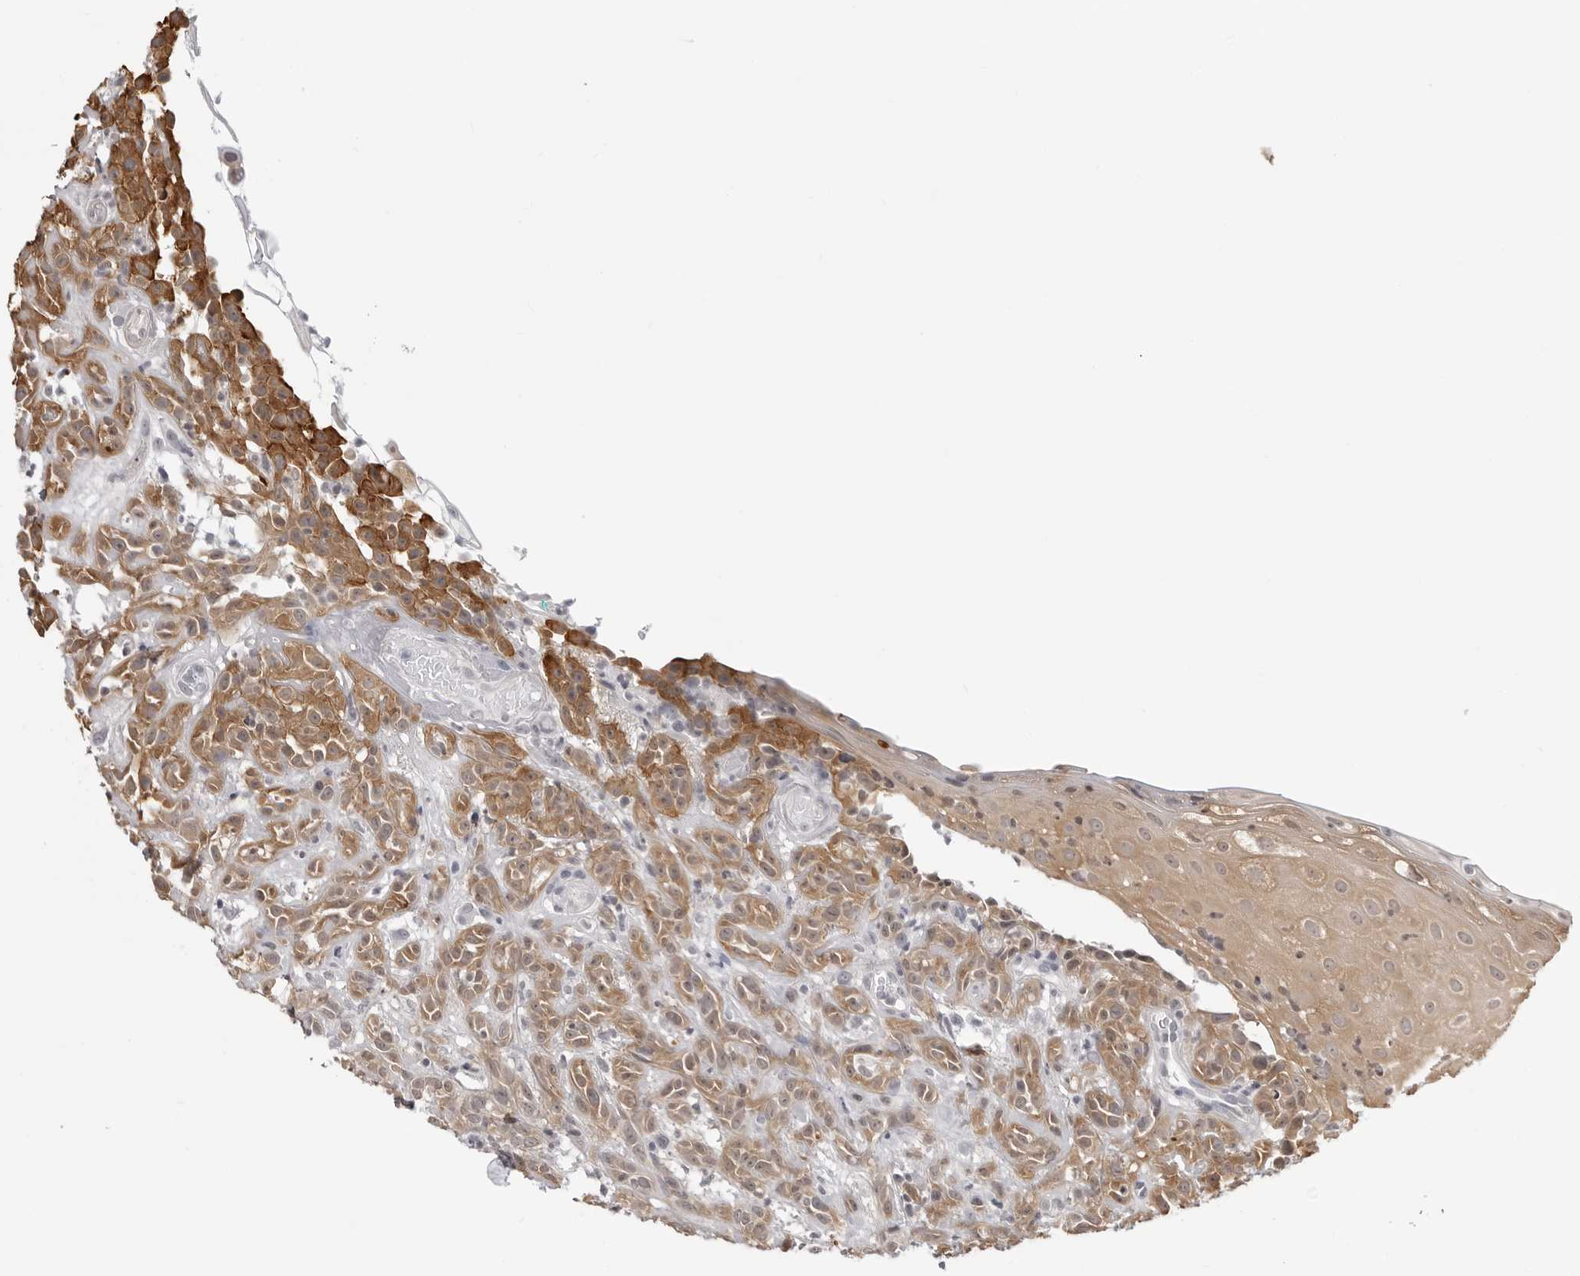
{"staining": {"intensity": "moderate", "quantity": ">75%", "location": "cytoplasmic/membranous,nuclear"}, "tissue": "head and neck cancer", "cell_type": "Tumor cells", "image_type": "cancer", "snomed": [{"axis": "morphology", "description": "Normal tissue, NOS"}, {"axis": "morphology", "description": "Squamous cell carcinoma, NOS"}, {"axis": "topography", "description": "Cartilage tissue"}, {"axis": "topography", "description": "Head-Neck"}], "caption": "Immunohistochemical staining of human head and neck cancer (squamous cell carcinoma) demonstrates moderate cytoplasmic/membranous and nuclear protein positivity in about >75% of tumor cells. (IHC, brightfield microscopy, high magnification).", "gene": "YWHAG", "patient": {"sex": "male", "age": 62}}